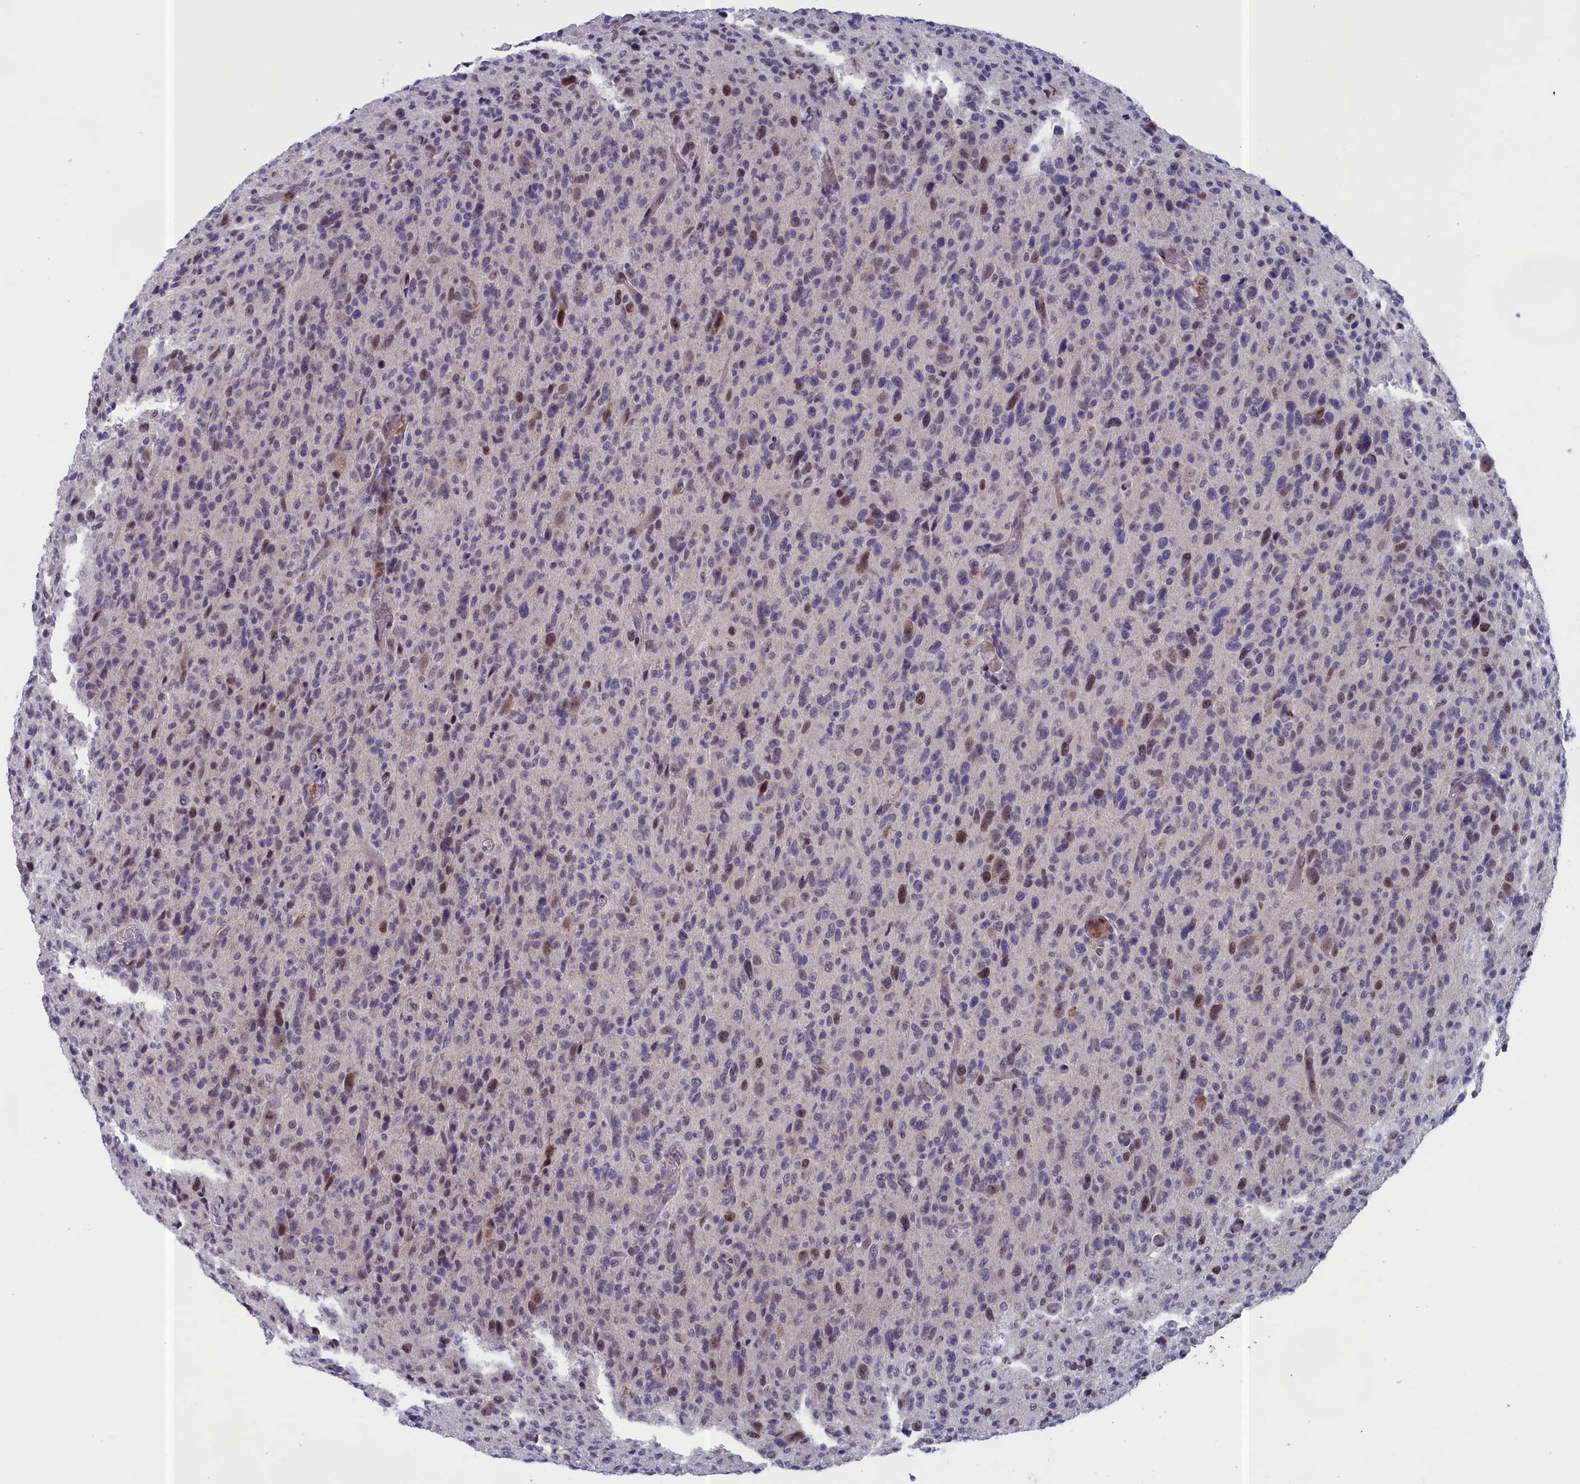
{"staining": {"intensity": "weak", "quantity": "<25%", "location": "nuclear"}, "tissue": "glioma", "cell_type": "Tumor cells", "image_type": "cancer", "snomed": [{"axis": "morphology", "description": "Glioma, malignant, High grade"}, {"axis": "topography", "description": "Brain"}], "caption": "Immunohistochemistry of human glioma displays no positivity in tumor cells.", "gene": "LIG1", "patient": {"sex": "female", "age": 57}}